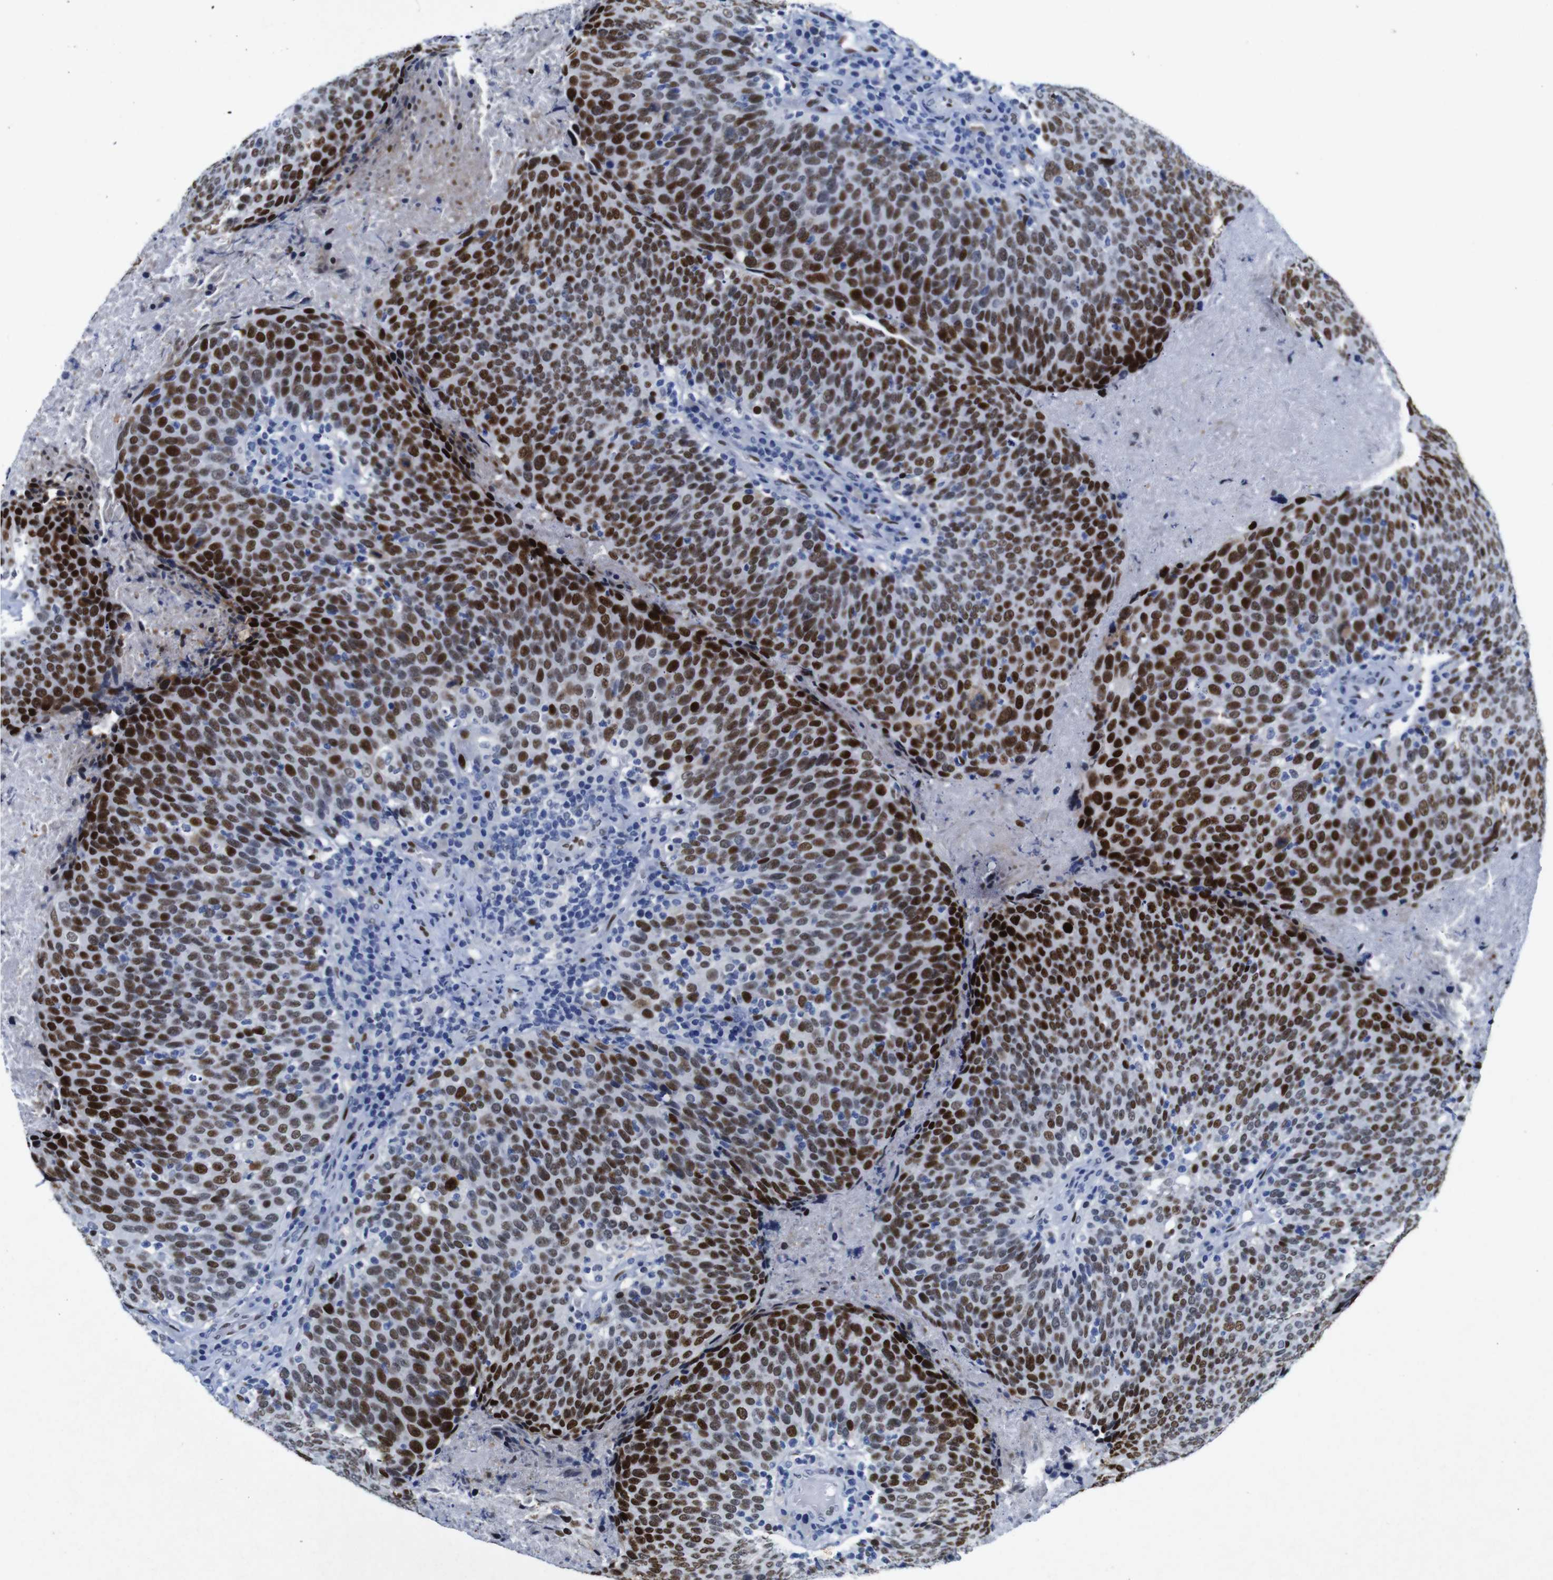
{"staining": {"intensity": "strong", "quantity": ">75%", "location": "nuclear"}, "tissue": "head and neck cancer", "cell_type": "Tumor cells", "image_type": "cancer", "snomed": [{"axis": "morphology", "description": "Squamous cell carcinoma, NOS"}, {"axis": "morphology", "description": "Squamous cell carcinoma, metastatic, NOS"}, {"axis": "topography", "description": "Lymph node"}, {"axis": "topography", "description": "Head-Neck"}], "caption": "Head and neck cancer stained with DAB IHC shows high levels of strong nuclear positivity in approximately >75% of tumor cells. Nuclei are stained in blue.", "gene": "FOSL2", "patient": {"sex": "male", "age": 62}}